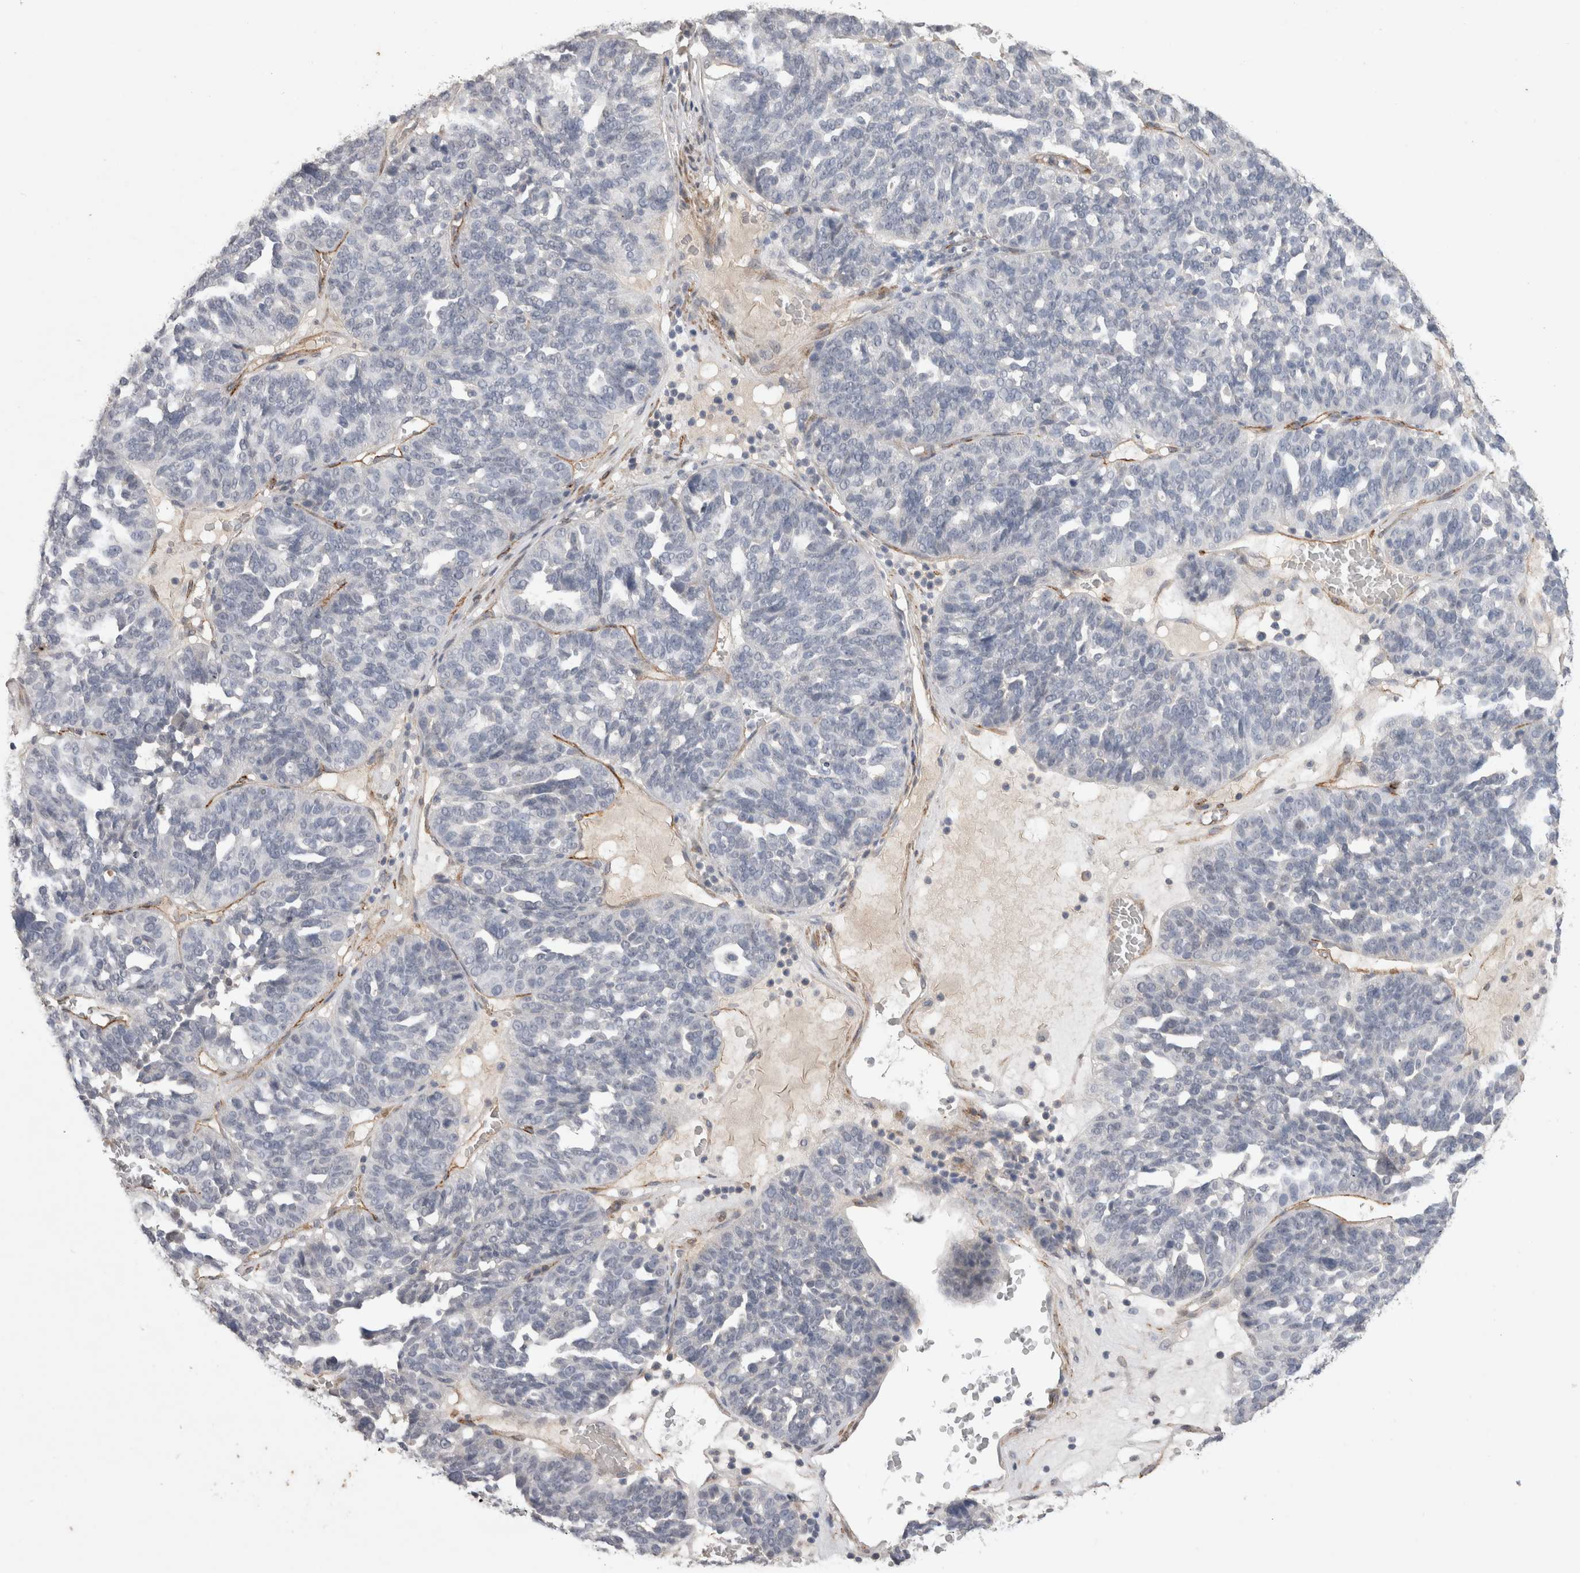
{"staining": {"intensity": "negative", "quantity": "none", "location": "none"}, "tissue": "ovarian cancer", "cell_type": "Tumor cells", "image_type": "cancer", "snomed": [{"axis": "morphology", "description": "Cystadenocarcinoma, serous, NOS"}, {"axis": "topography", "description": "Ovary"}], "caption": "DAB (3,3'-diaminobenzidine) immunohistochemical staining of human ovarian serous cystadenocarcinoma exhibits no significant staining in tumor cells.", "gene": "CDH13", "patient": {"sex": "female", "age": 59}}